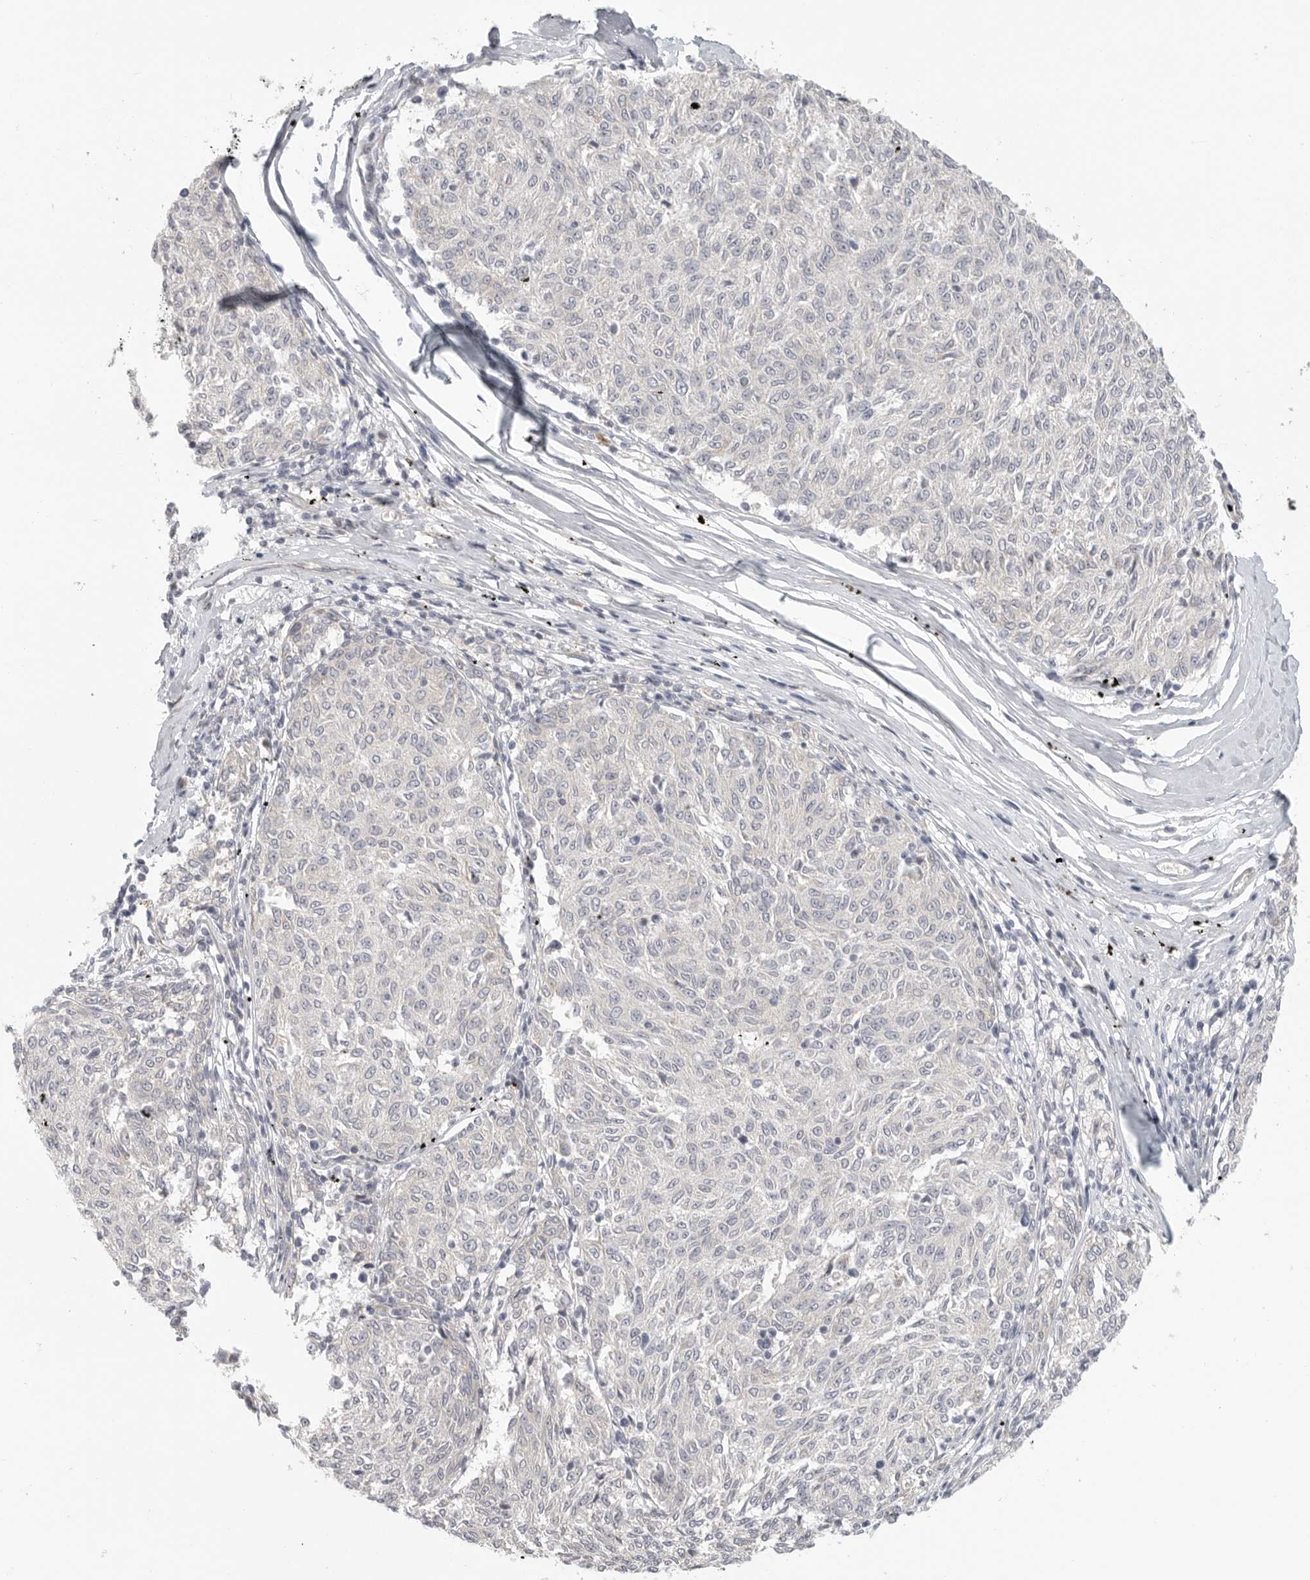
{"staining": {"intensity": "negative", "quantity": "none", "location": "none"}, "tissue": "melanoma", "cell_type": "Tumor cells", "image_type": "cancer", "snomed": [{"axis": "morphology", "description": "Malignant melanoma, NOS"}, {"axis": "topography", "description": "Skin"}], "caption": "The IHC photomicrograph has no significant positivity in tumor cells of malignant melanoma tissue.", "gene": "STAB2", "patient": {"sex": "female", "age": 72}}